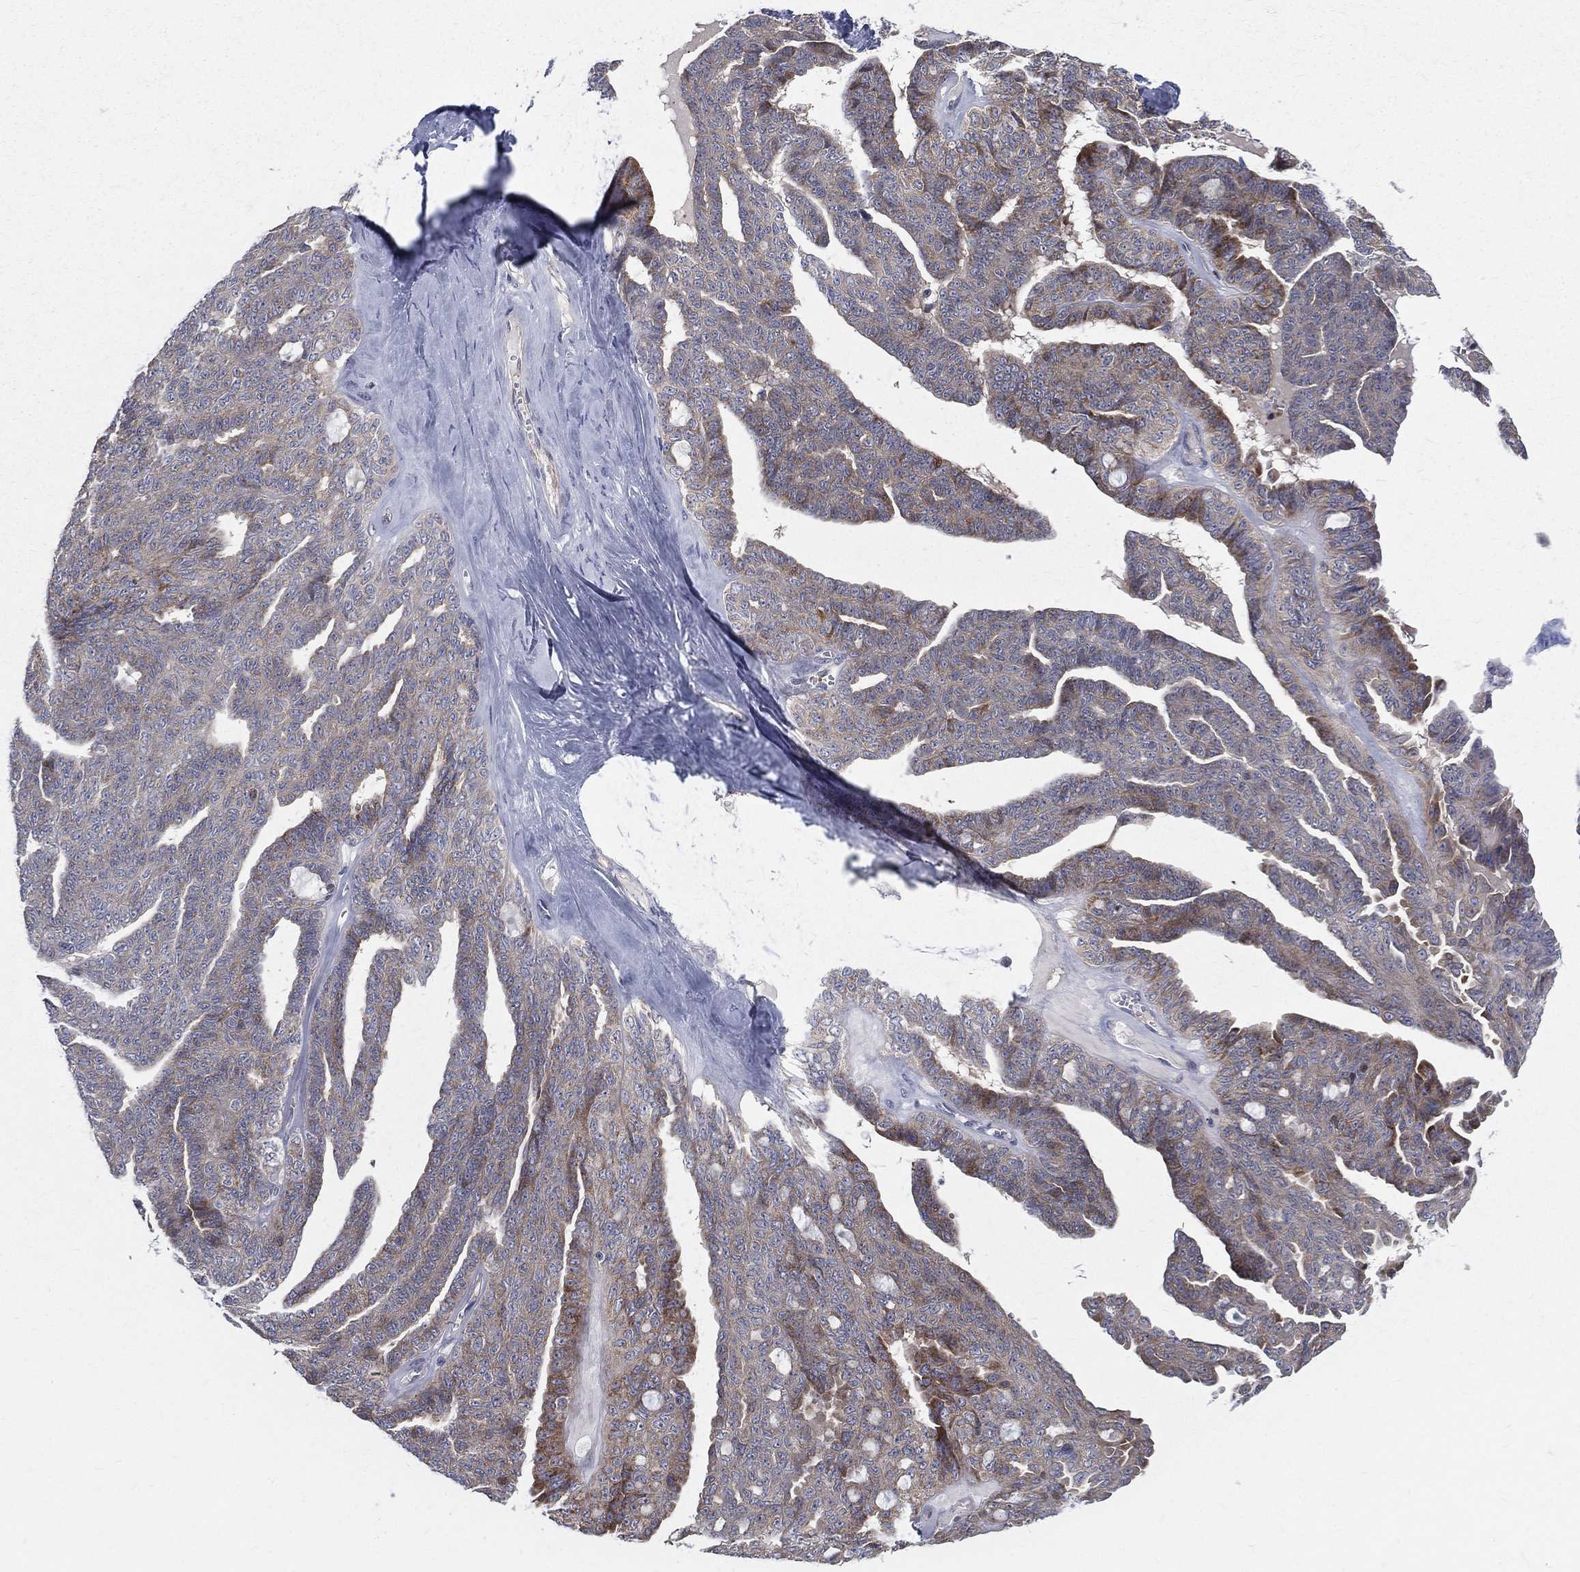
{"staining": {"intensity": "moderate", "quantity": "<25%", "location": "cytoplasmic/membranous"}, "tissue": "ovarian cancer", "cell_type": "Tumor cells", "image_type": "cancer", "snomed": [{"axis": "morphology", "description": "Cystadenocarcinoma, serous, NOS"}, {"axis": "topography", "description": "Ovary"}], "caption": "High-power microscopy captured an immunohistochemistry (IHC) micrograph of ovarian serous cystadenocarcinoma, revealing moderate cytoplasmic/membranous expression in approximately <25% of tumor cells. (DAB (3,3'-diaminobenzidine) = brown stain, brightfield microscopy at high magnification).", "gene": "POMZP3", "patient": {"sex": "female", "age": 71}}